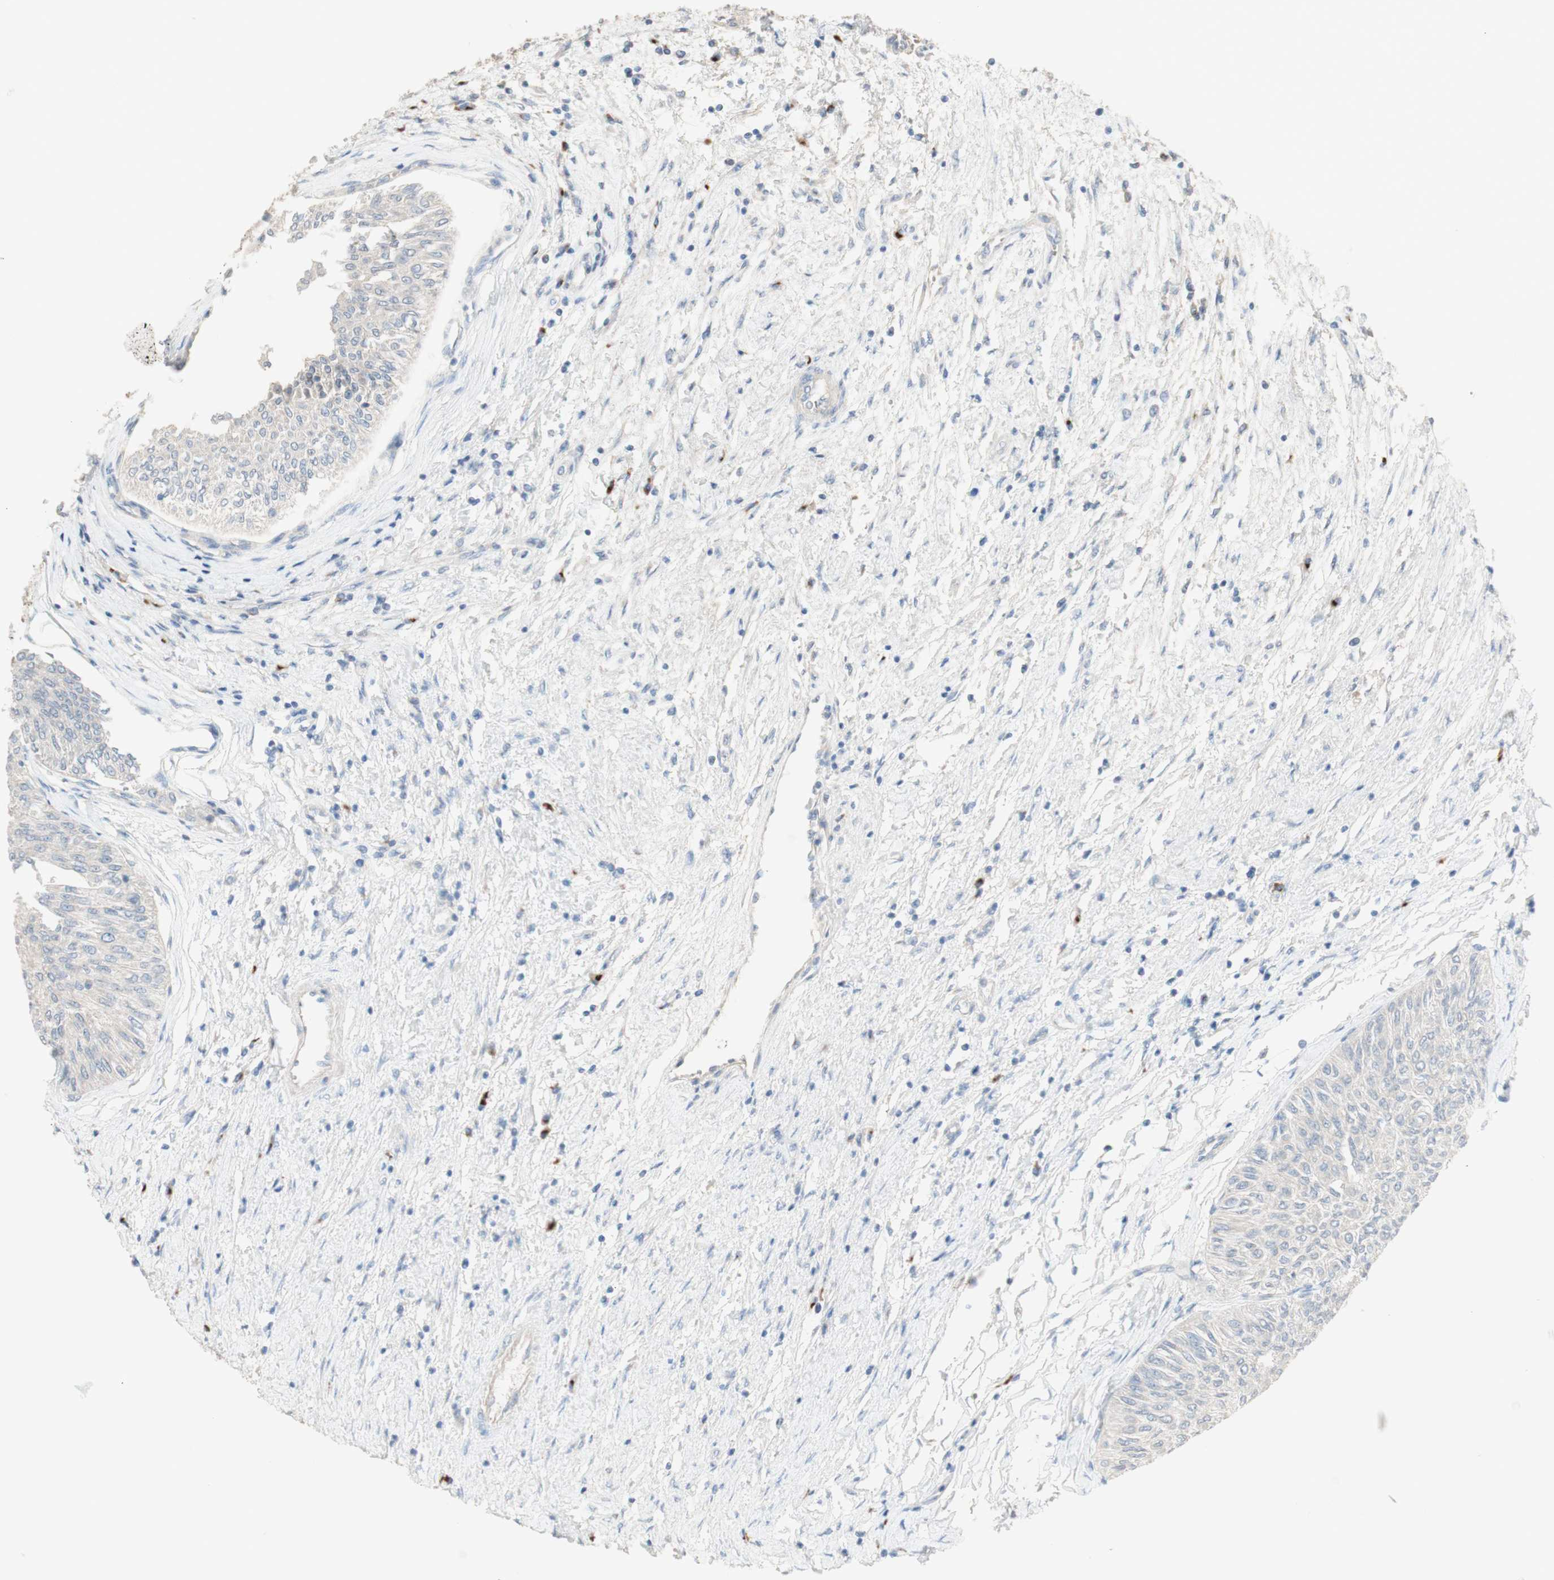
{"staining": {"intensity": "negative", "quantity": "none", "location": "none"}, "tissue": "urothelial cancer", "cell_type": "Tumor cells", "image_type": "cancer", "snomed": [{"axis": "morphology", "description": "Urothelial carcinoma, Low grade"}, {"axis": "topography", "description": "Urinary bladder"}], "caption": "This is an IHC image of human urothelial cancer. There is no positivity in tumor cells.", "gene": "MANEA", "patient": {"sex": "male", "age": 78}}